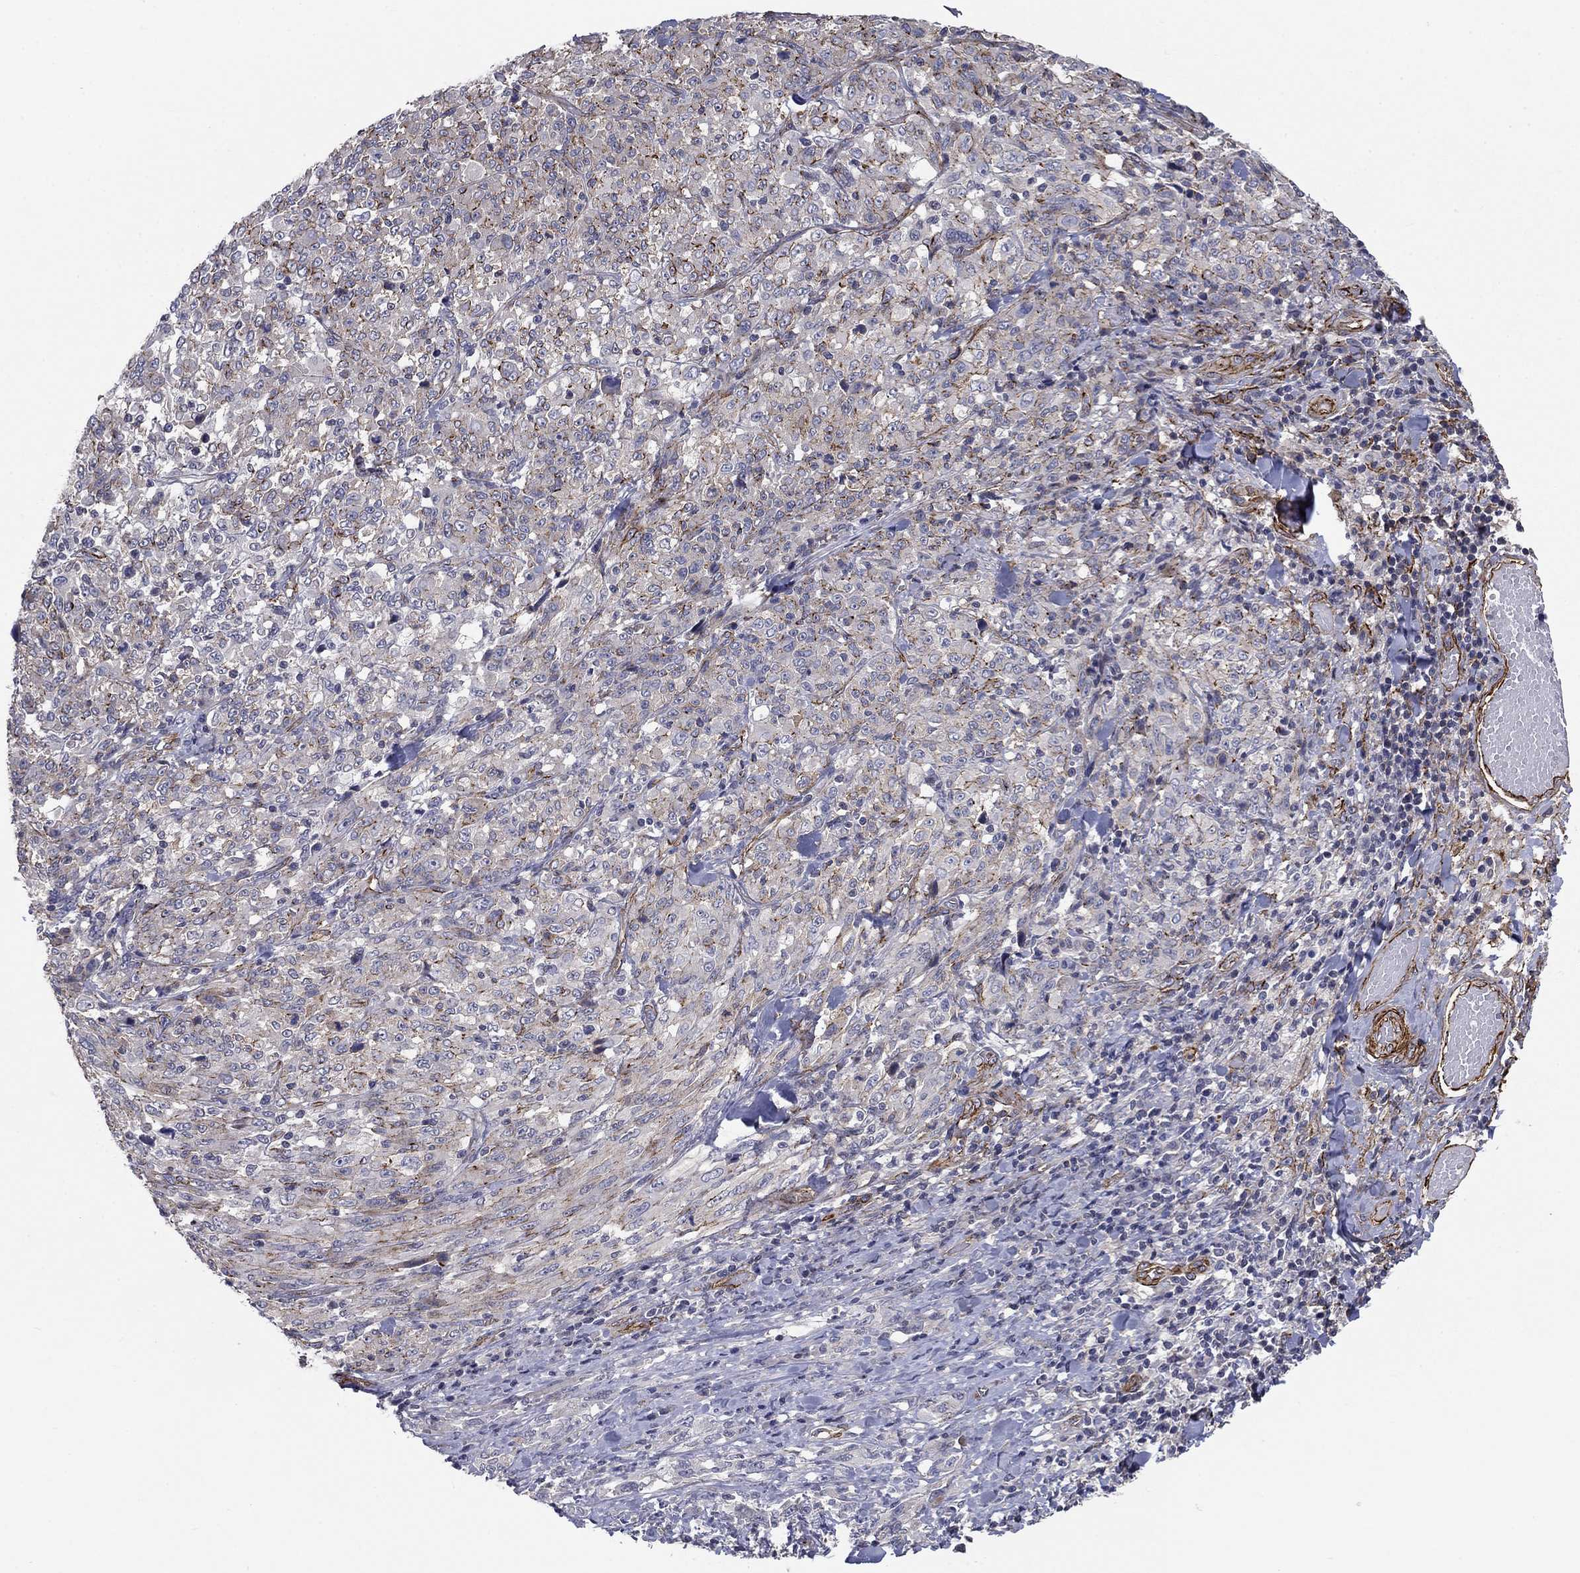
{"staining": {"intensity": "moderate", "quantity": "<25%", "location": "cytoplasmic/membranous"}, "tissue": "melanoma", "cell_type": "Tumor cells", "image_type": "cancer", "snomed": [{"axis": "morphology", "description": "Malignant melanoma, NOS"}, {"axis": "topography", "description": "Skin"}], "caption": "Immunohistochemical staining of human melanoma reveals low levels of moderate cytoplasmic/membranous protein positivity in about <25% of tumor cells.", "gene": "SYNC", "patient": {"sex": "female", "age": 91}}